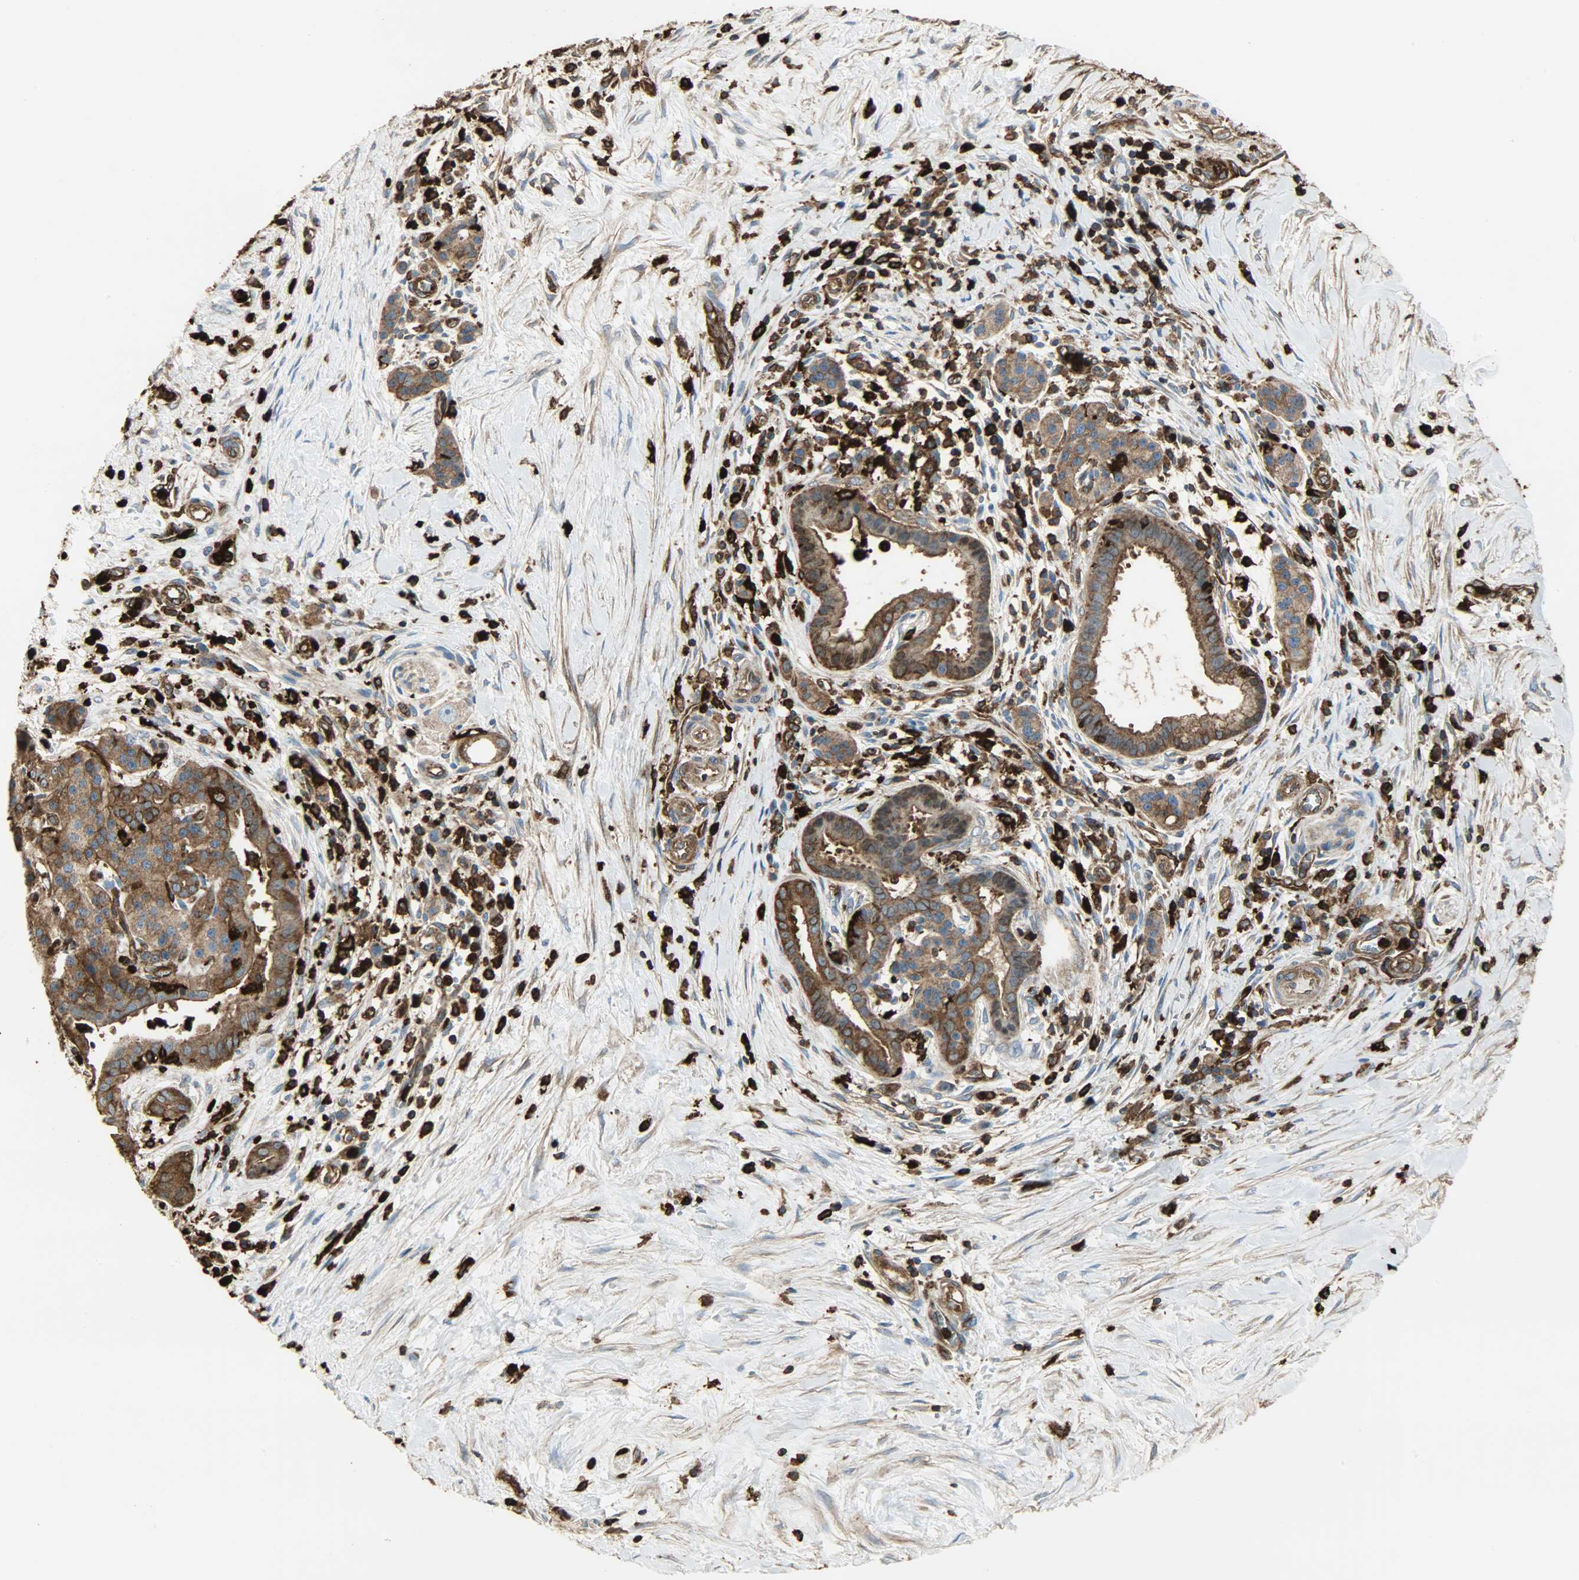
{"staining": {"intensity": "strong", "quantity": ">75%", "location": "cytoplasmic/membranous"}, "tissue": "pancreatic cancer", "cell_type": "Tumor cells", "image_type": "cancer", "snomed": [{"axis": "morphology", "description": "Adenocarcinoma, NOS"}, {"axis": "topography", "description": "Pancreas"}], "caption": "Pancreatic cancer (adenocarcinoma) stained with immunohistochemistry displays strong cytoplasmic/membranous positivity in approximately >75% of tumor cells. (Brightfield microscopy of DAB IHC at high magnification).", "gene": "VASP", "patient": {"sex": "male", "age": 59}}